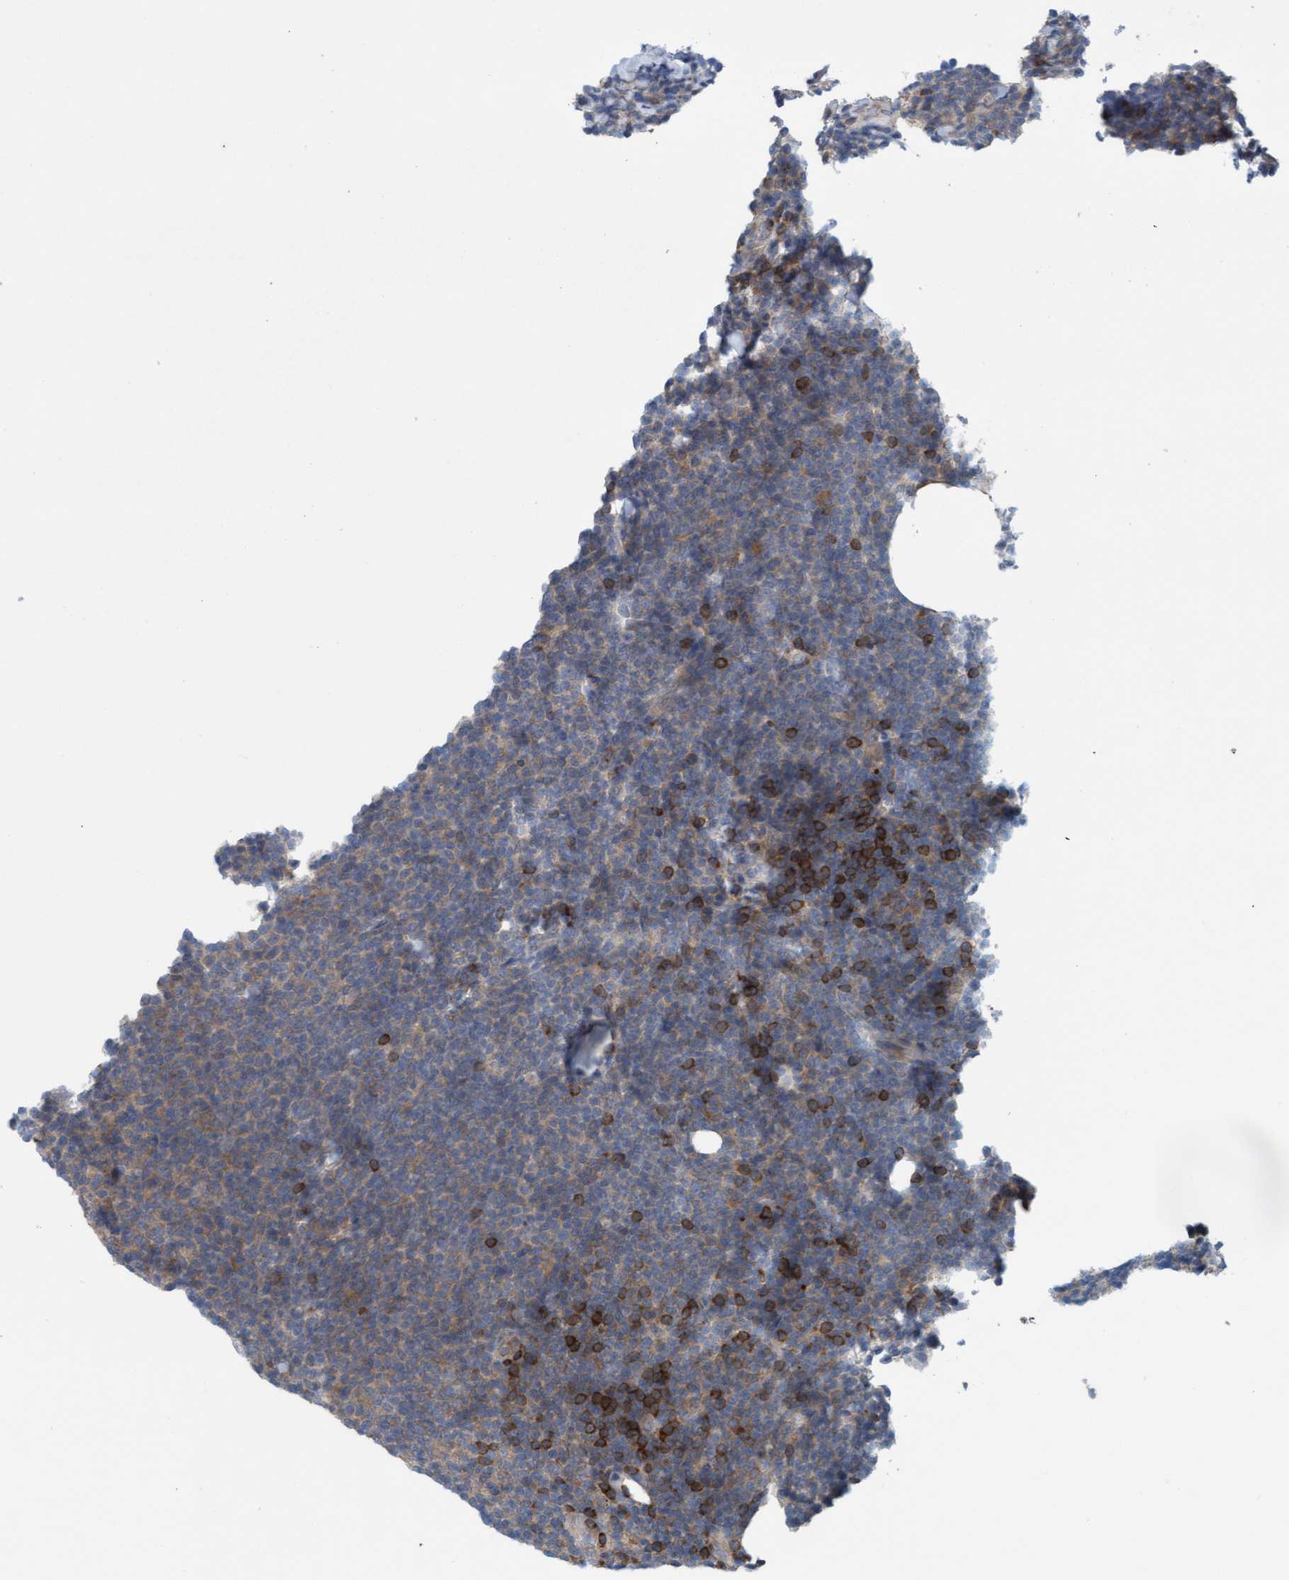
{"staining": {"intensity": "weak", "quantity": "25%-75%", "location": "cytoplasmic/membranous"}, "tissue": "lymphoma", "cell_type": "Tumor cells", "image_type": "cancer", "snomed": [{"axis": "morphology", "description": "Malignant lymphoma, non-Hodgkin's type, Low grade"}, {"axis": "topography", "description": "Lymph node"}], "caption": "This image reveals immunohistochemistry staining of human lymphoma, with low weak cytoplasmic/membranous expression in about 25%-75% of tumor cells.", "gene": "KLHL25", "patient": {"sex": "male", "age": 66}}